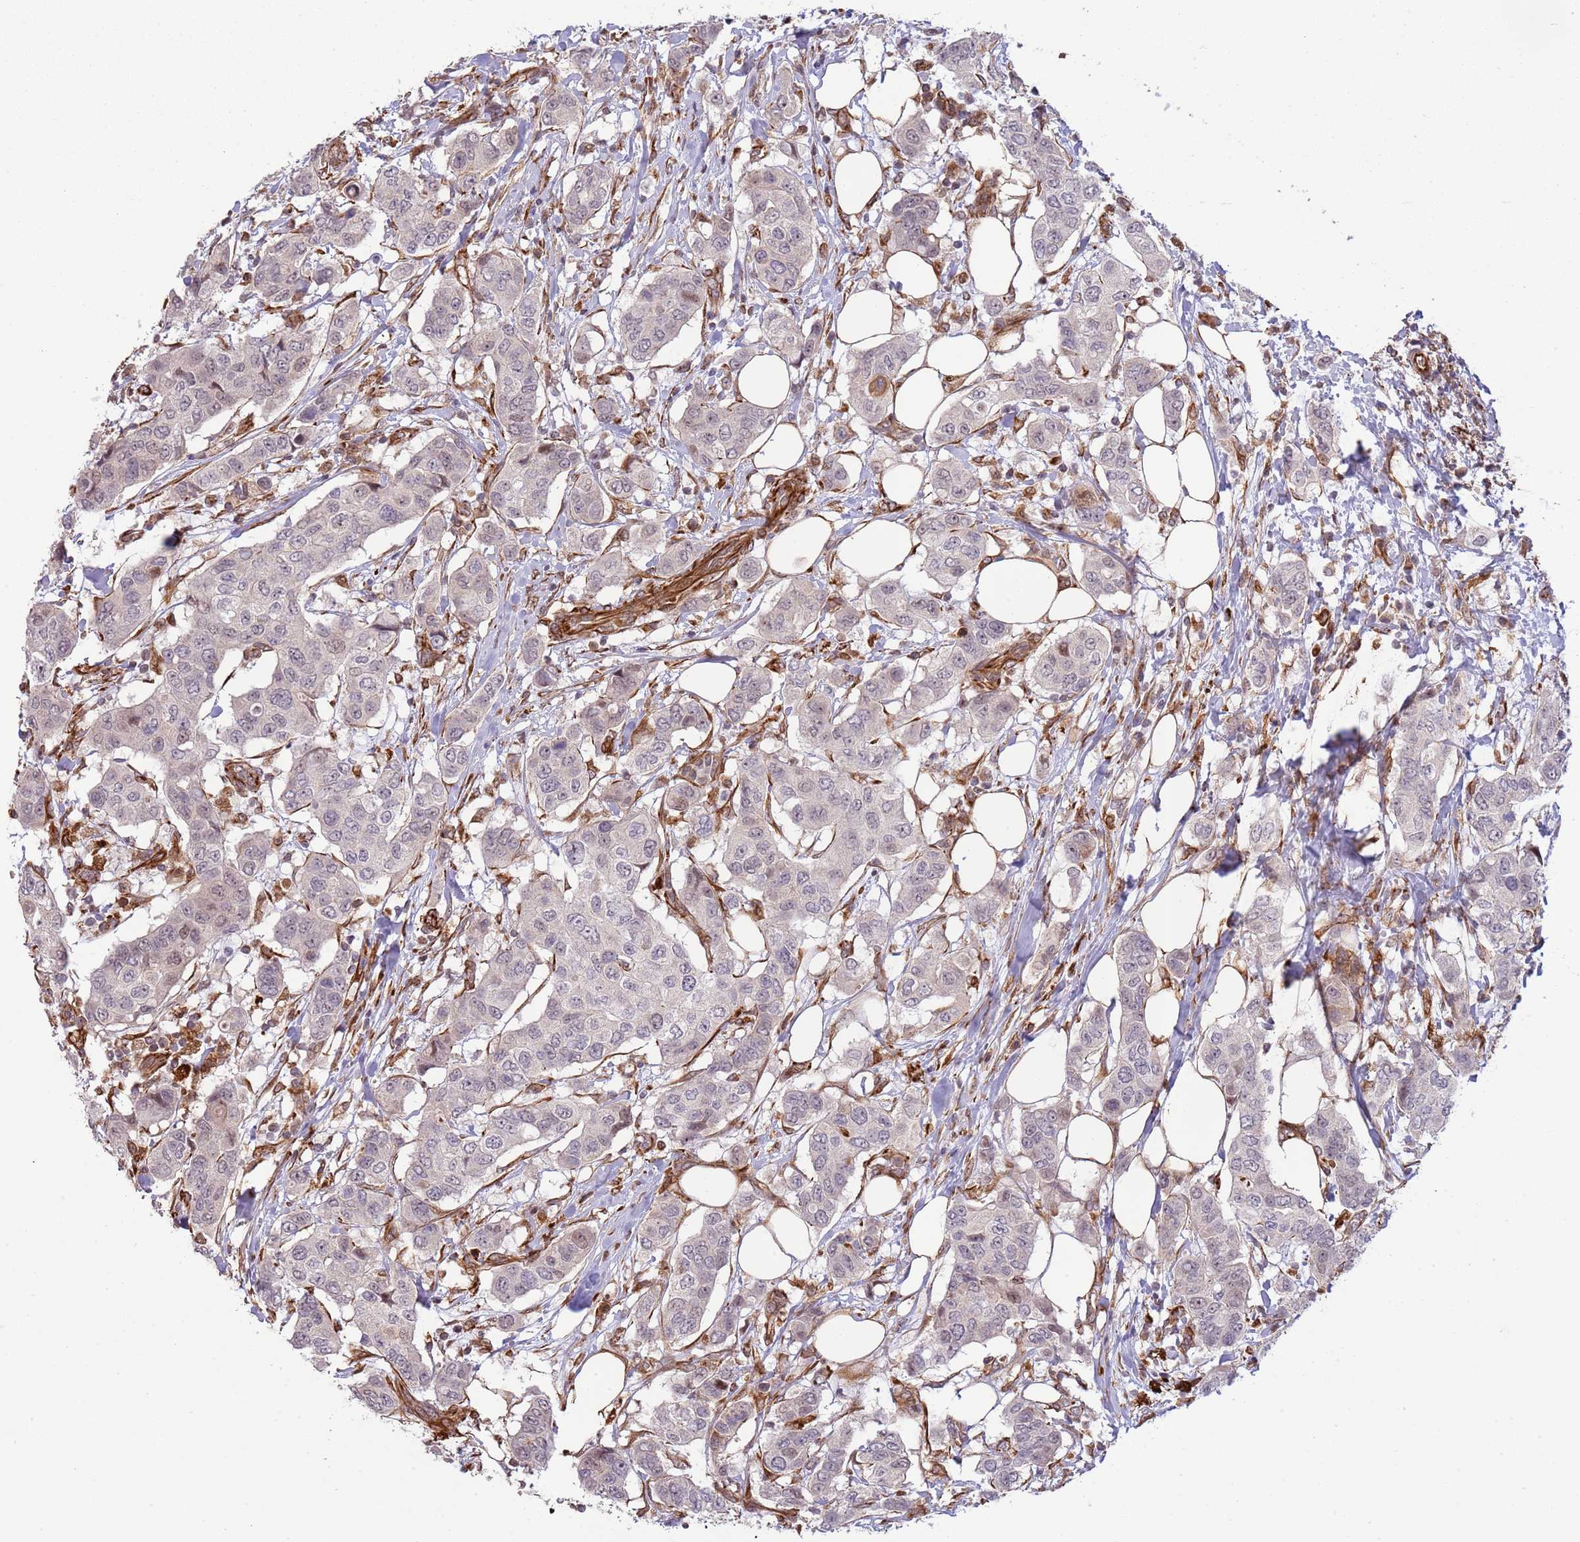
{"staining": {"intensity": "negative", "quantity": "none", "location": "none"}, "tissue": "breast cancer", "cell_type": "Tumor cells", "image_type": "cancer", "snomed": [{"axis": "morphology", "description": "Lobular carcinoma"}, {"axis": "topography", "description": "Breast"}], "caption": "Tumor cells show no significant staining in breast cancer (lobular carcinoma).", "gene": "NEK3", "patient": {"sex": "female", "age": 51}}